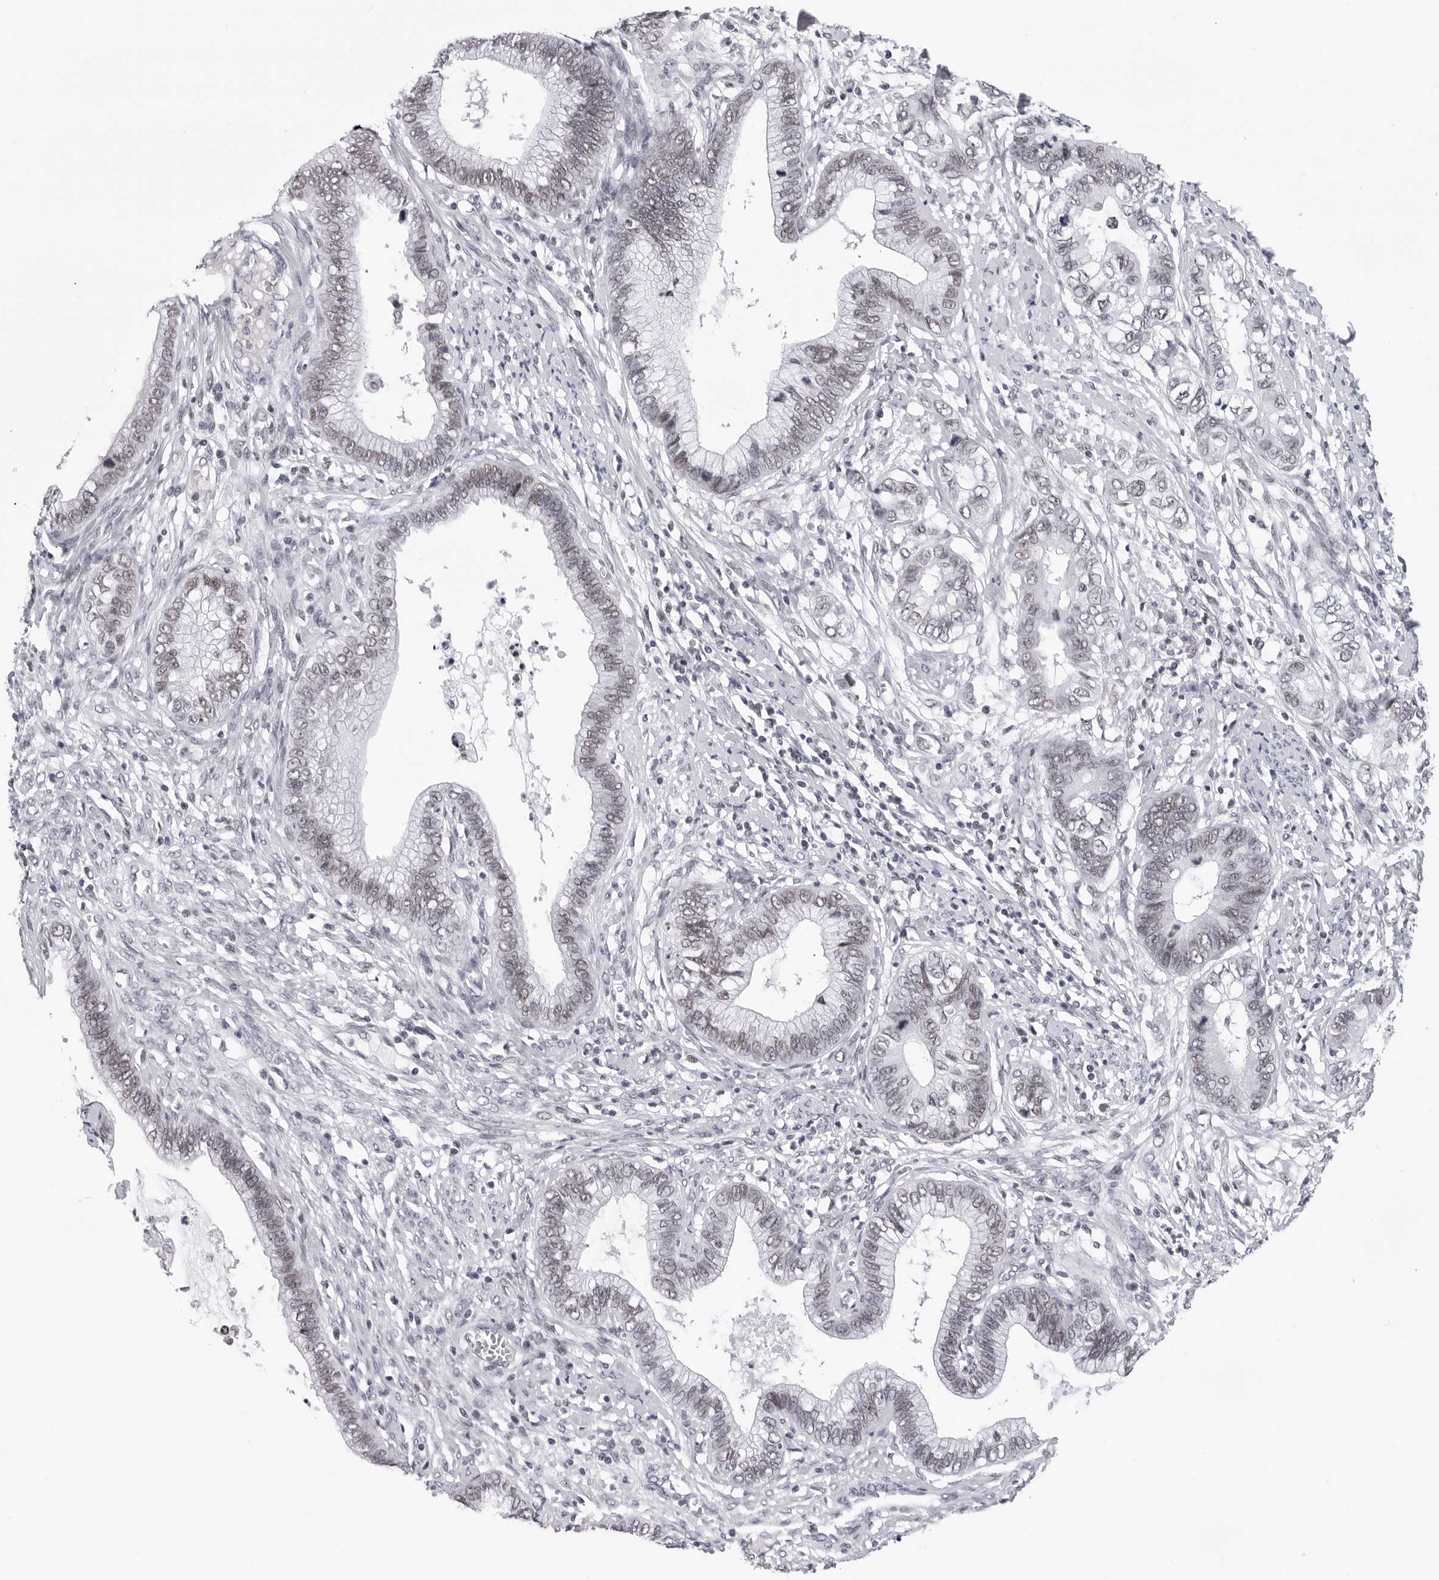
{"staining": {"intensity": "weak", "quantity": "25%-75%", "location": "nuclear"}, "tissue": "cervical cancer", "cell_type": "Tumor cells", "image_type": "cancer", "snomed": [{"axis": "morphology", "description": "Adenocarcinoma, NOS"}, {"axis": "topography", "description": "Cervix"}], "caption": "DAB immunohistochemical staining of human adenocarcinoma (cervical) demonstrates weak nuclear protein staining in approximately 25%-75% of tumor cells.", "gene": "SF3B4", "patient": {"sex": "female", "age": 44}}